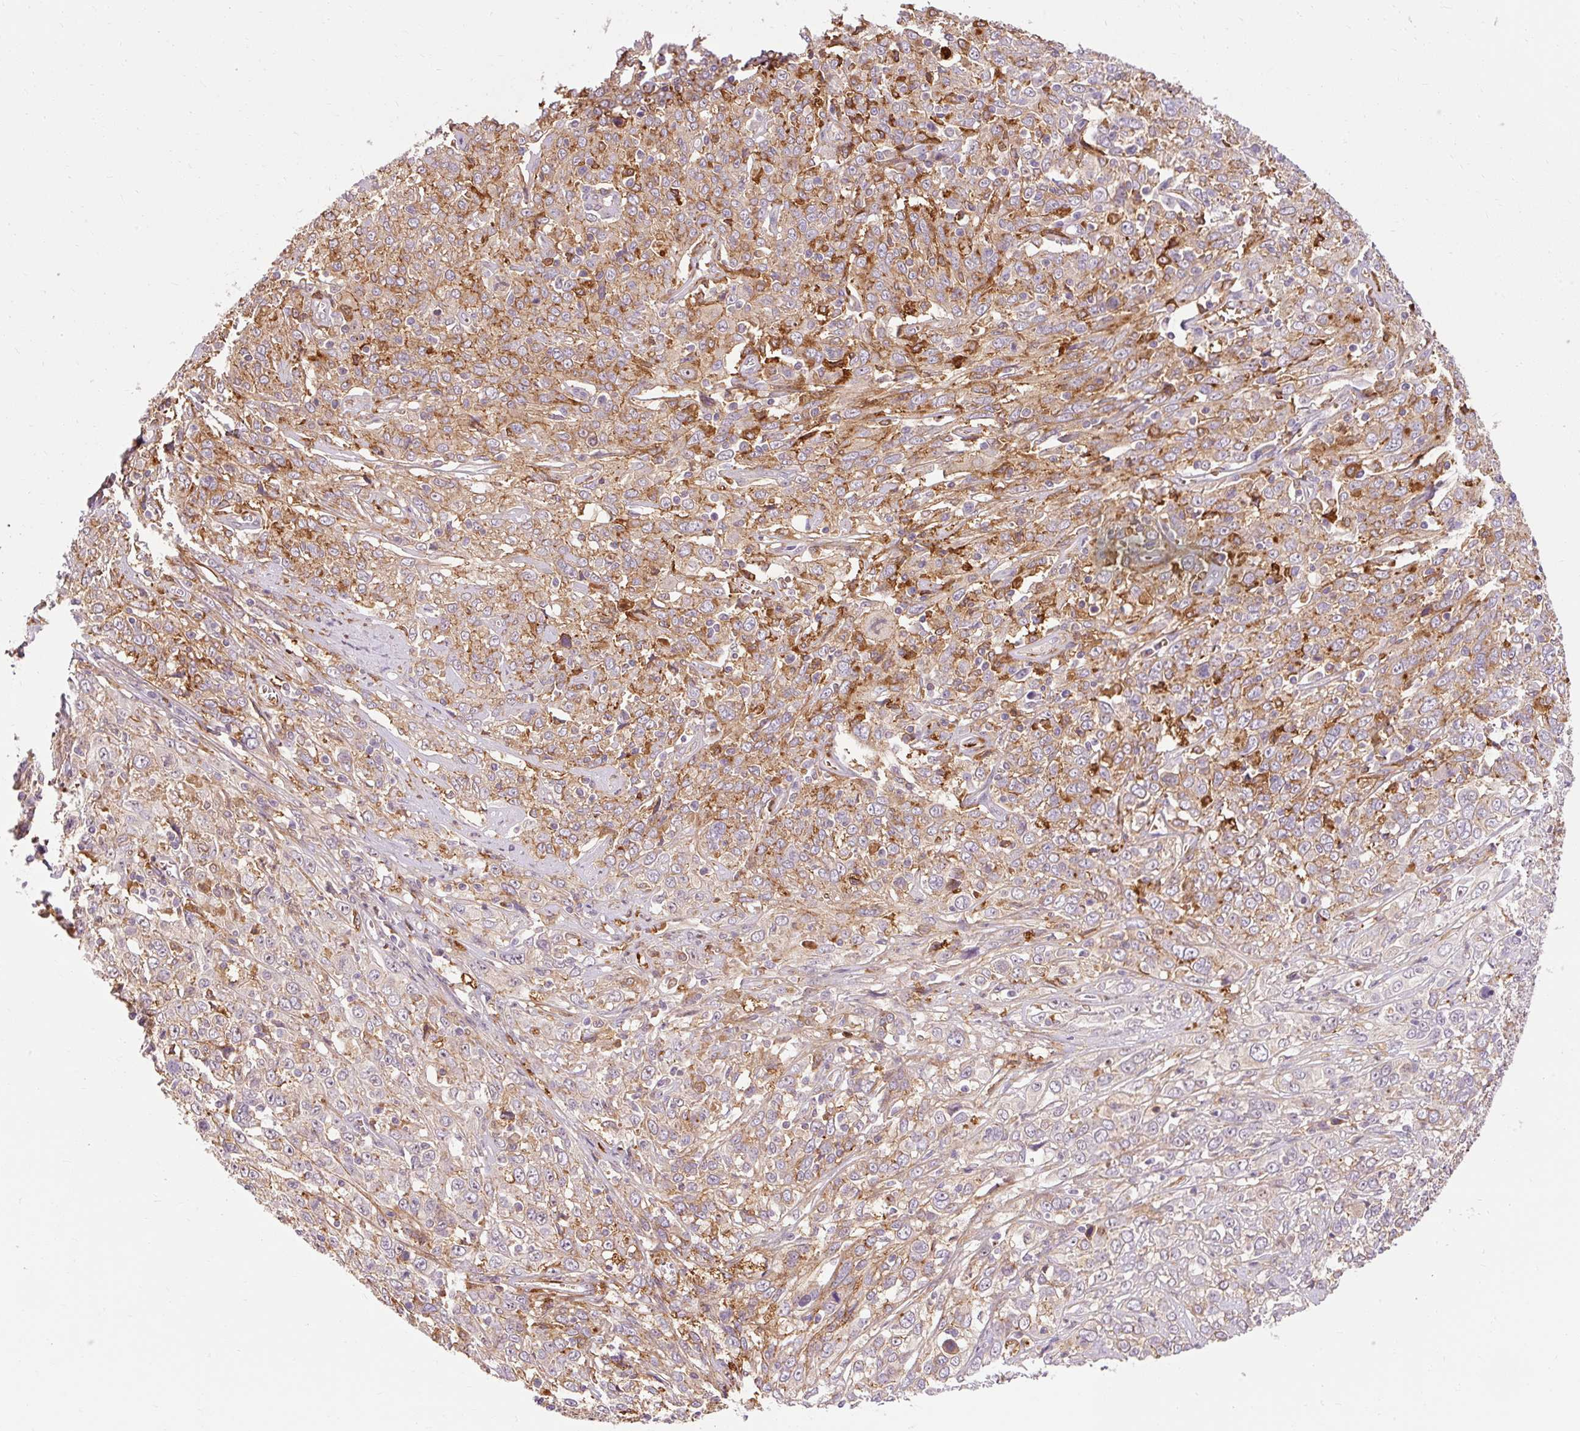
{"staining": {"intensity": "moderate", "quantity": ">75%", "location": "cytoplasmic/membranous"}, "tissue": "cervical cancer", "cell_type": "Tumor cells", "image_type": "cancer", "snomed": [{"axis": "morphology", "description": "Squamous cell carcinoma, NOS"}, {"axis": "topography", "description": "Cervix"}], "caption": "High-magnification brightfield microscopy of cervical cancer stained with DAB (3,3'-diaminobenzidine) (brown) and counterstained with hematoxylin (blue). tumor cells exhibit moderate cytoplasmic/membranous positivity is identified in approximately>75% of cells.", "gene": "CEBPZ", "patient": {"sex": "female", "age": 46}}